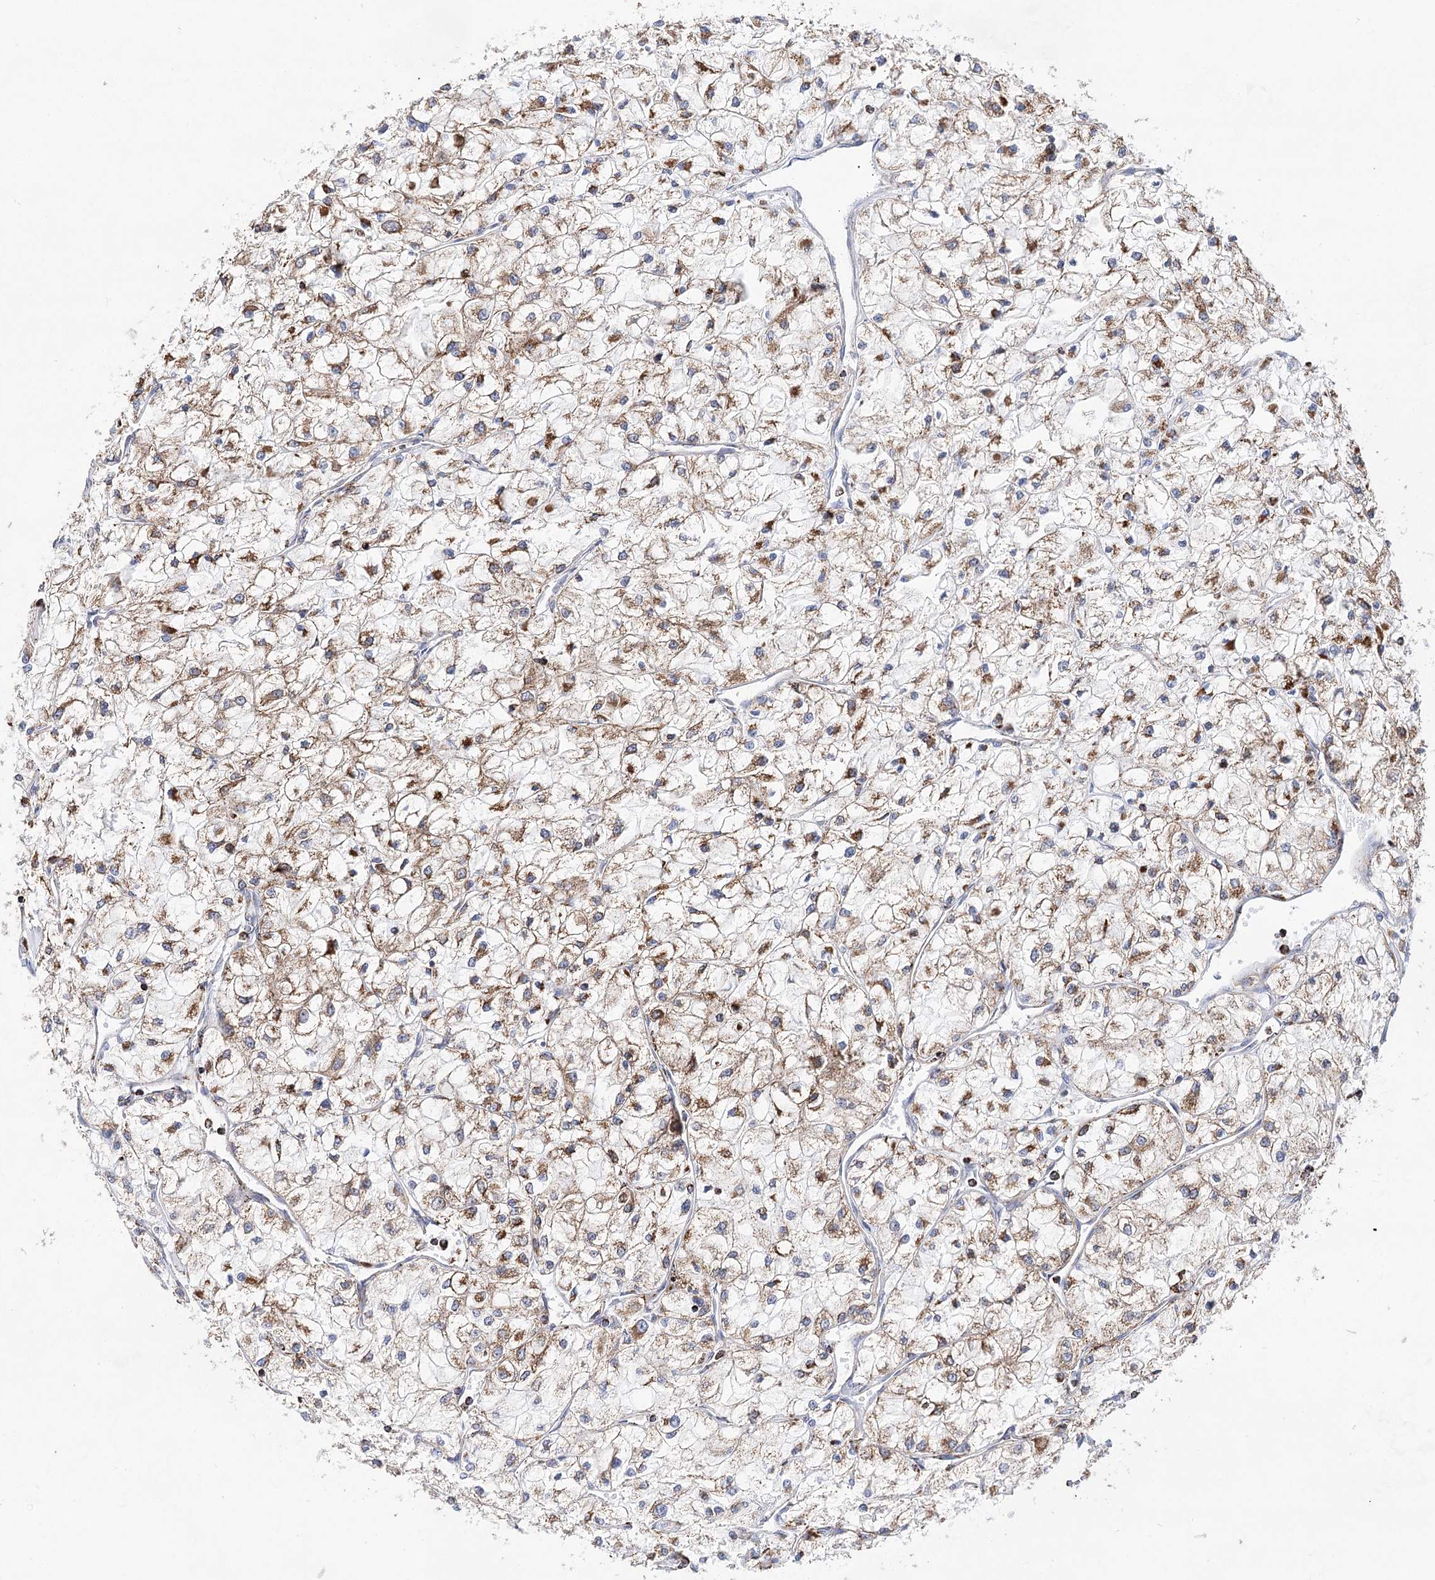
{"staining": {"intensity": "strong", "quantity": "25%-75%", "location": "cytoplasmic/membranous"}, "tissue": "renal cancer", "cell_type": "Tumor cells", "image_type": "cancer", "snomed": [{"axis": "morphology", "description": "Adenocarcinoma, NOS"}, {"axis": "topography", "description": "Kidney"}], "caption": "Human renal cancer stained for a protein (brown) reveals strong cytoplasmic/membranous positive staining in about 25%-75% of tumor cells.", "gene": "NADK2", "patient": {"sex": "male", "age": 80}}